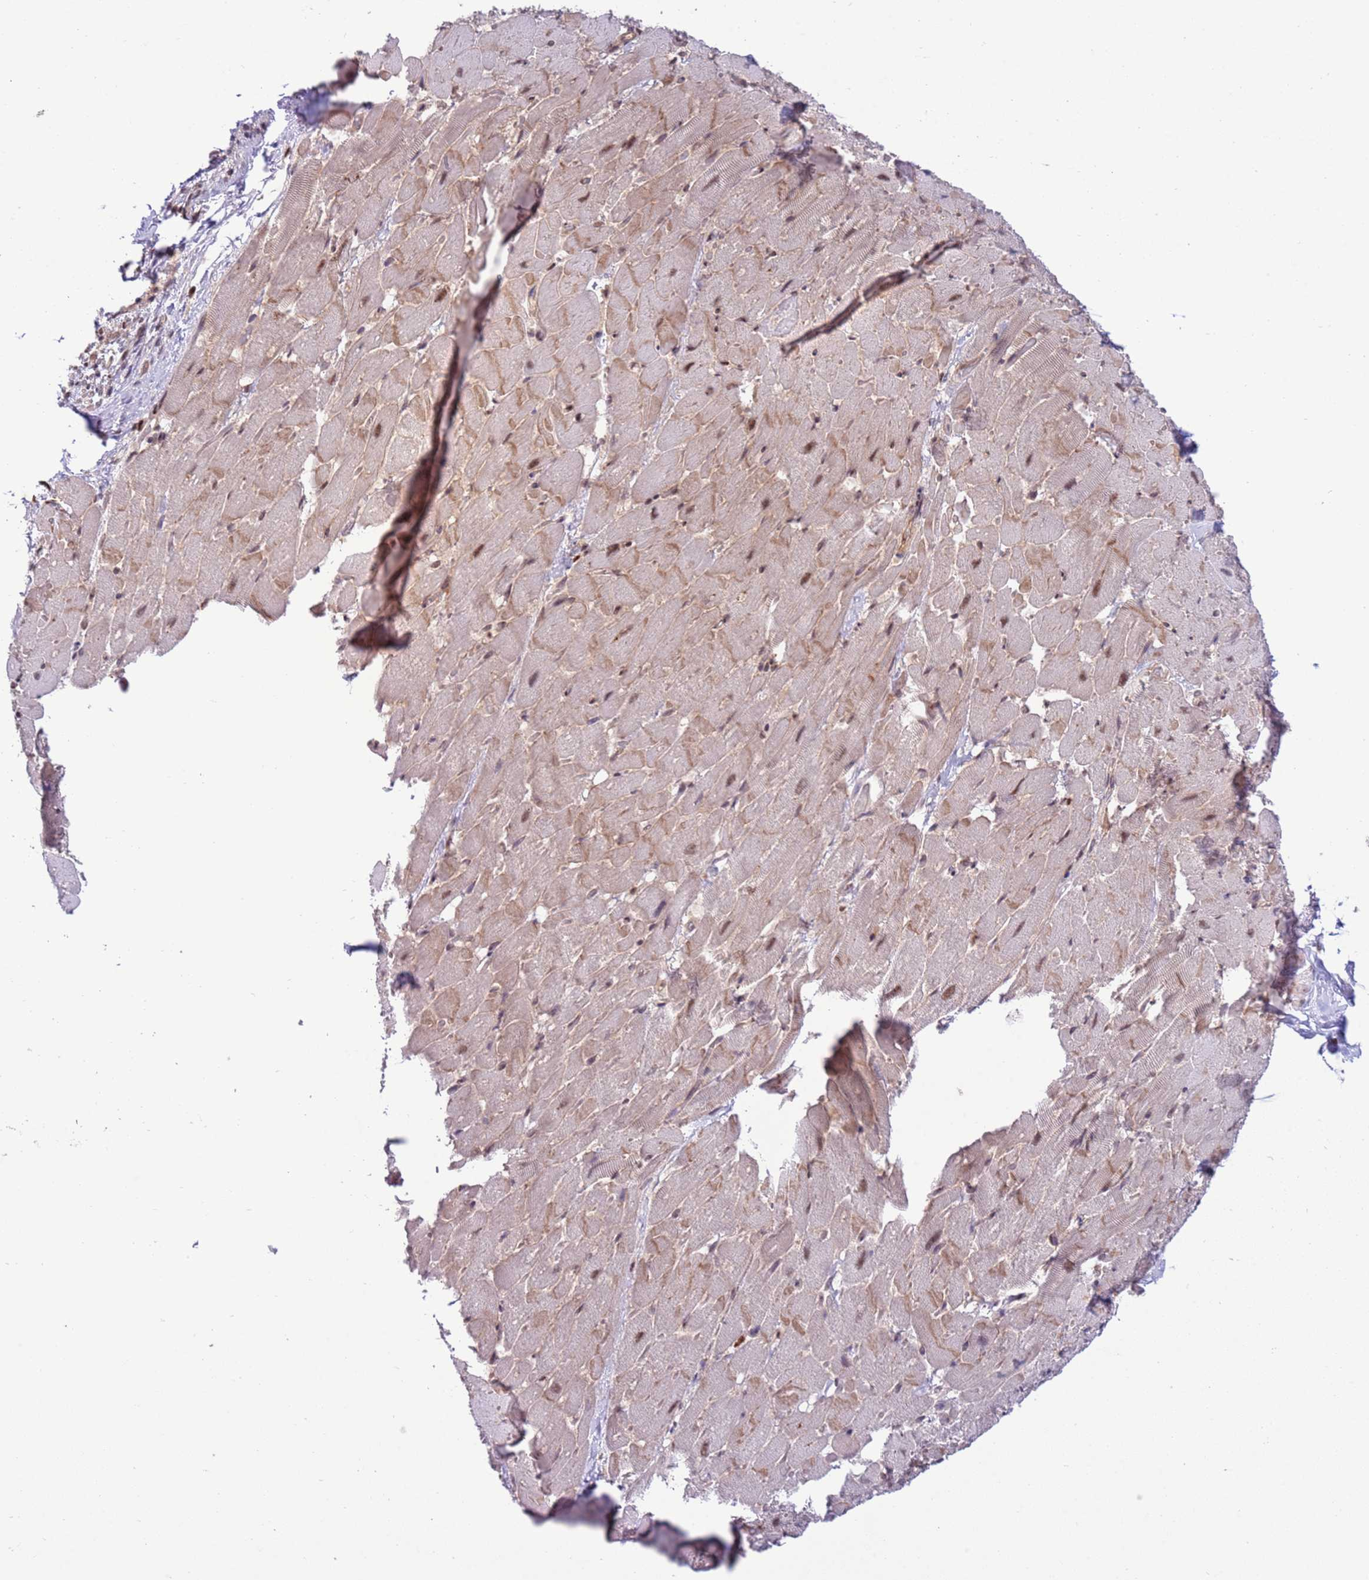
{"staining": {"intensity": "moderate", "quantity": "<25%", "location": "cytoplasmic/membranous,nuclear"}, "tissue": "heart muscle", "cell_type": "Cardiomyocytes", "image_type": "normal", "snomed": [{"axis": "morphology", "description": "Normal tissue, NOS"}, {"axis": "topography", "description": "Heart"}], "caption": "Brown immunohistochemical staining in normal heart muscle demonstrates moderate cytoplasmic/membranous,nuclear staining in approximately <25% of cardiomyocytes. The protein of interest is stained brown, and the nuclei are stained in blue (DAB (3,3'-diaminobenzidine) IHC with brightfield microscopy, high magnification).", "gene": "PRPF6", "patient": {"sex": "male", "age": 37}}